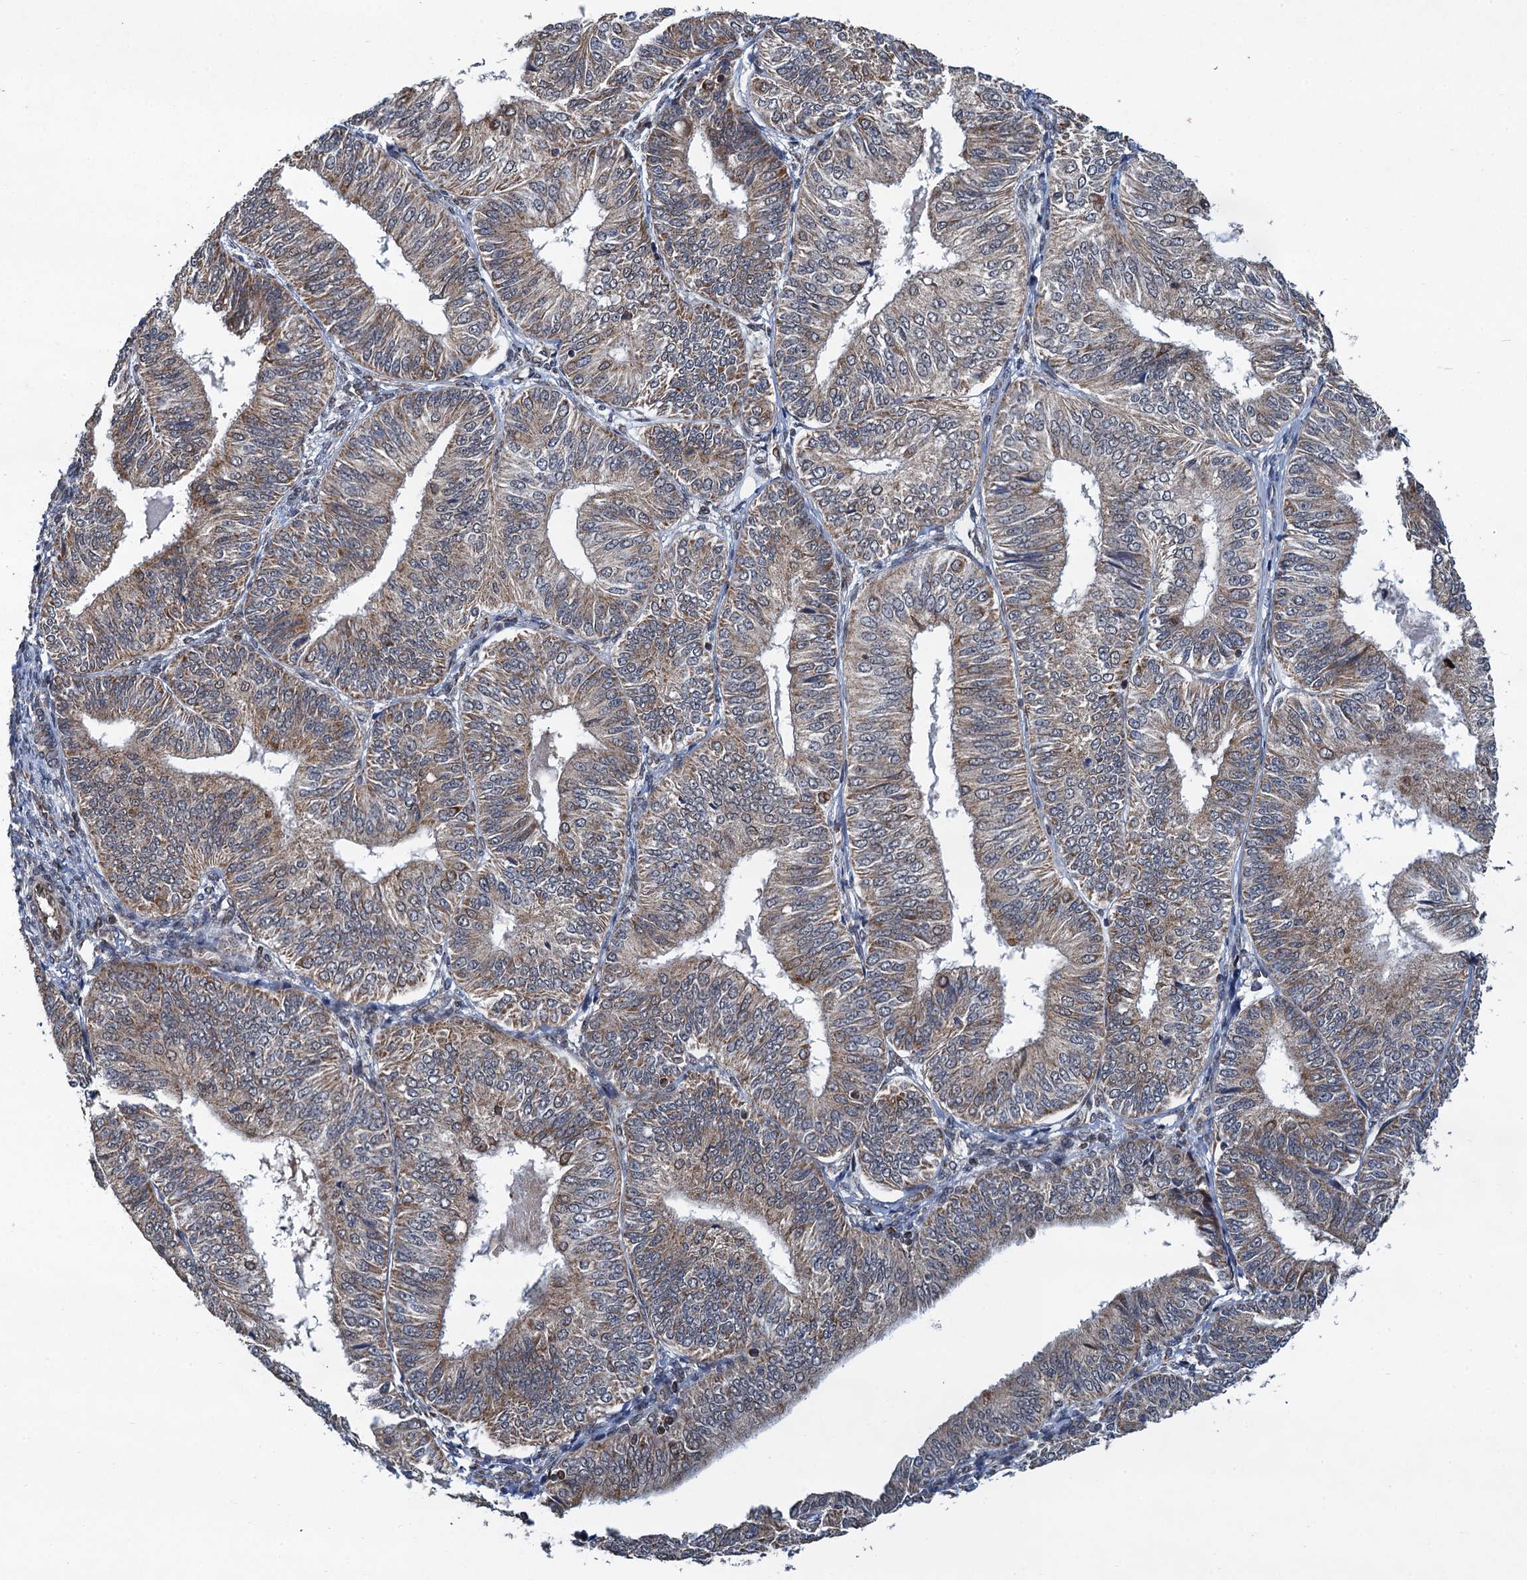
{"staining": {"intensity": "weak", "quantity": ">75%", "location": "cytoplasmic/membranous"}, "tissue": "endometrial cancer", "cell_type": "Tumor cells", "image_type": "cancer", "snomed": [{"axis": "morphology", "description": "Adenocarcinoma, NOS"}, {"axis": "topography", "description": "Endometrium"}], "caption": "A brown stain labels weak cytoplasmic/membranous expression of a protein in endometrial adenocarcinoma tumor cells.", "gene": "CMPK2", "patient": {"sex": "female", "age": 58}}